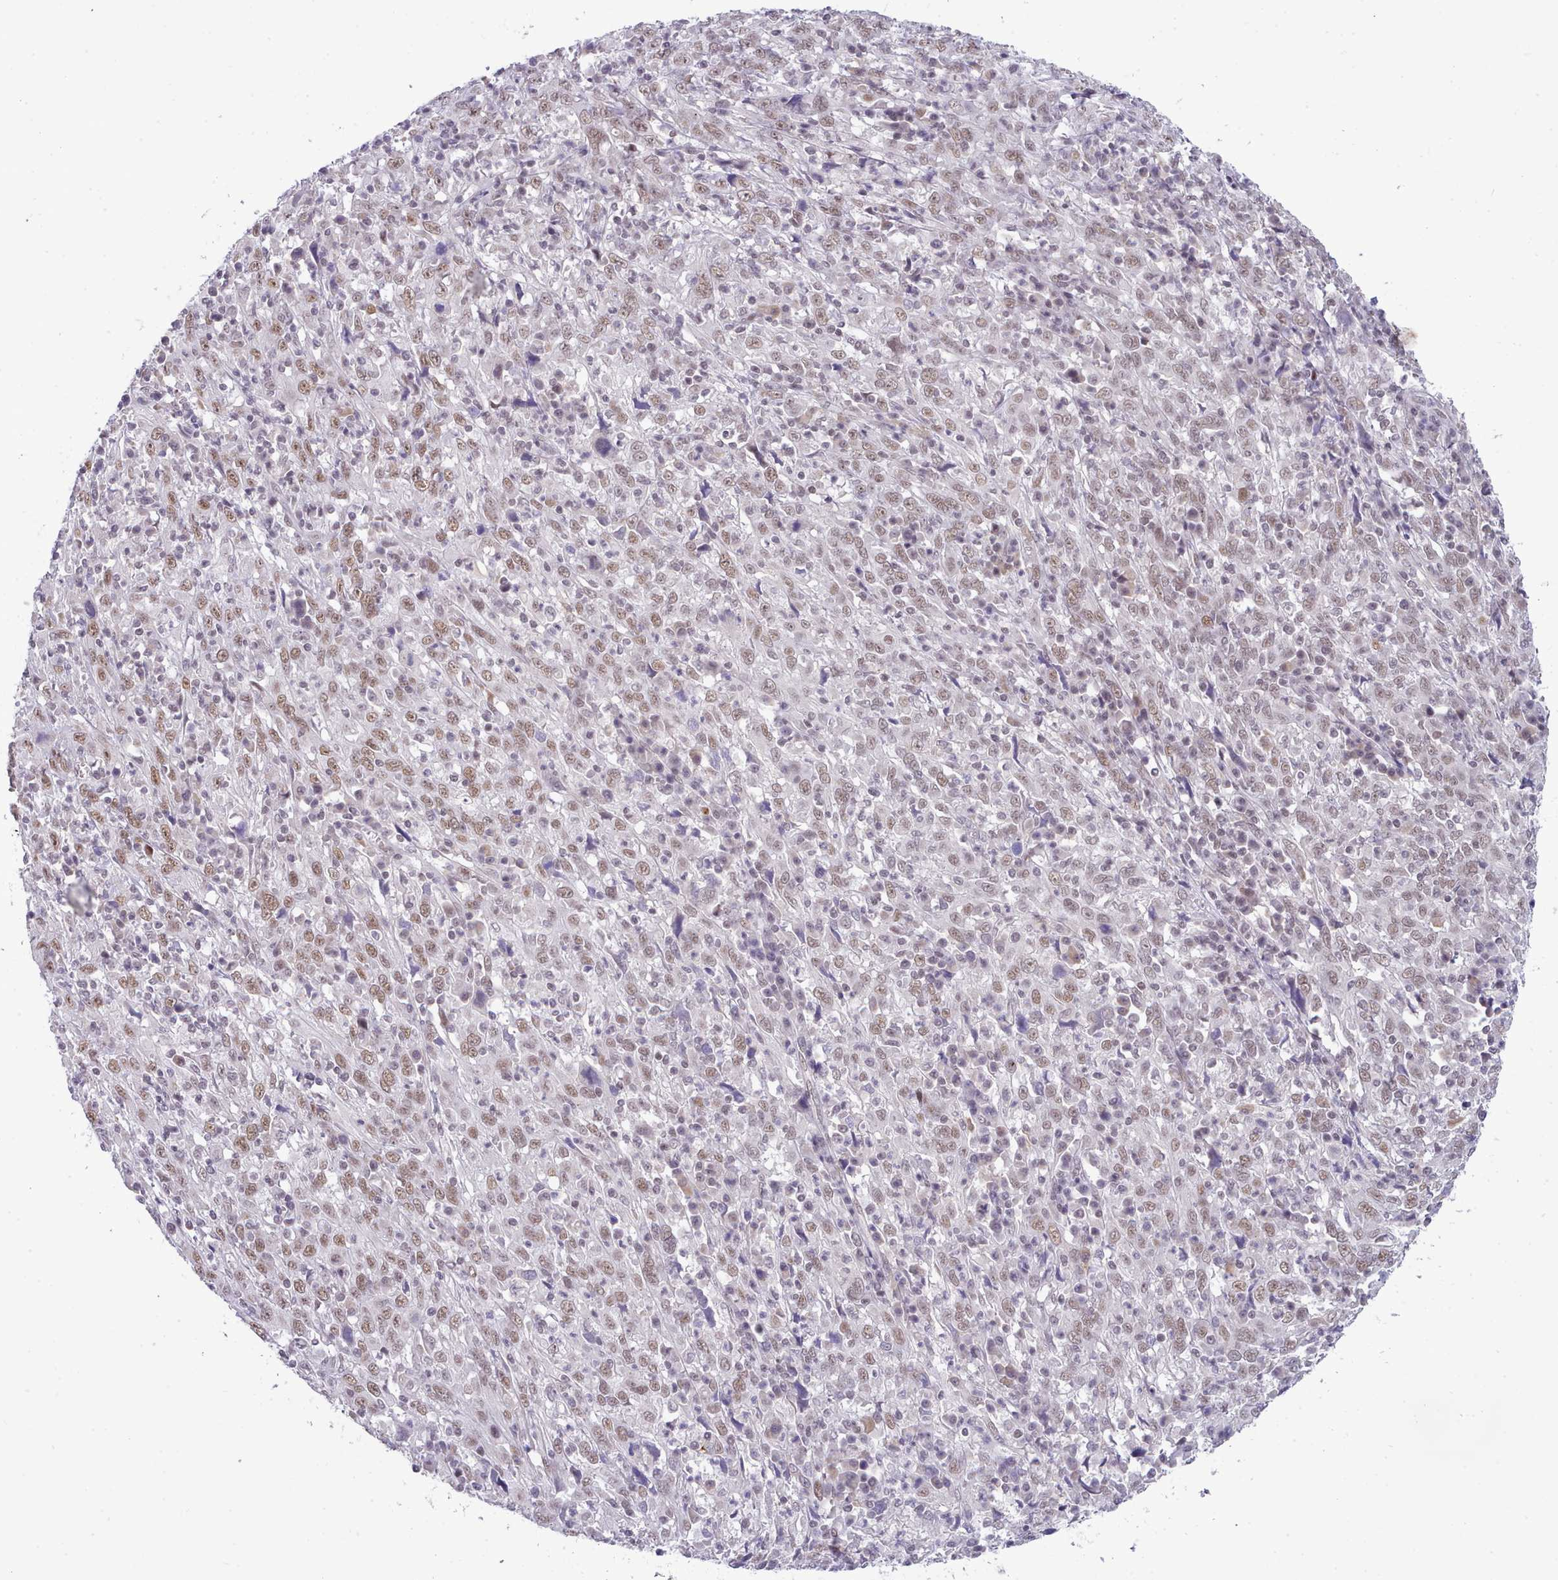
{"staining": {"intensity": "weak", "quantity": ">75%", "location": "nuclear"}, "tissue": "cervical cancer", "cell_type": "Tumor cells", "image_type": "cancer", "snomed": [{"axis": "morphology", "description": "Squamous cell carcinoma, NOS"}, {"axis": "topography", "description": "Cervix"}], "caption": "There is low levels of weak nuclear staining in tumor cells of cervical squamous cell carcinoma, as demonstrated by immunohistochemical staining (brown color).", "gene": "RFX1", "patient": {"sex": "female", "age": 46}}